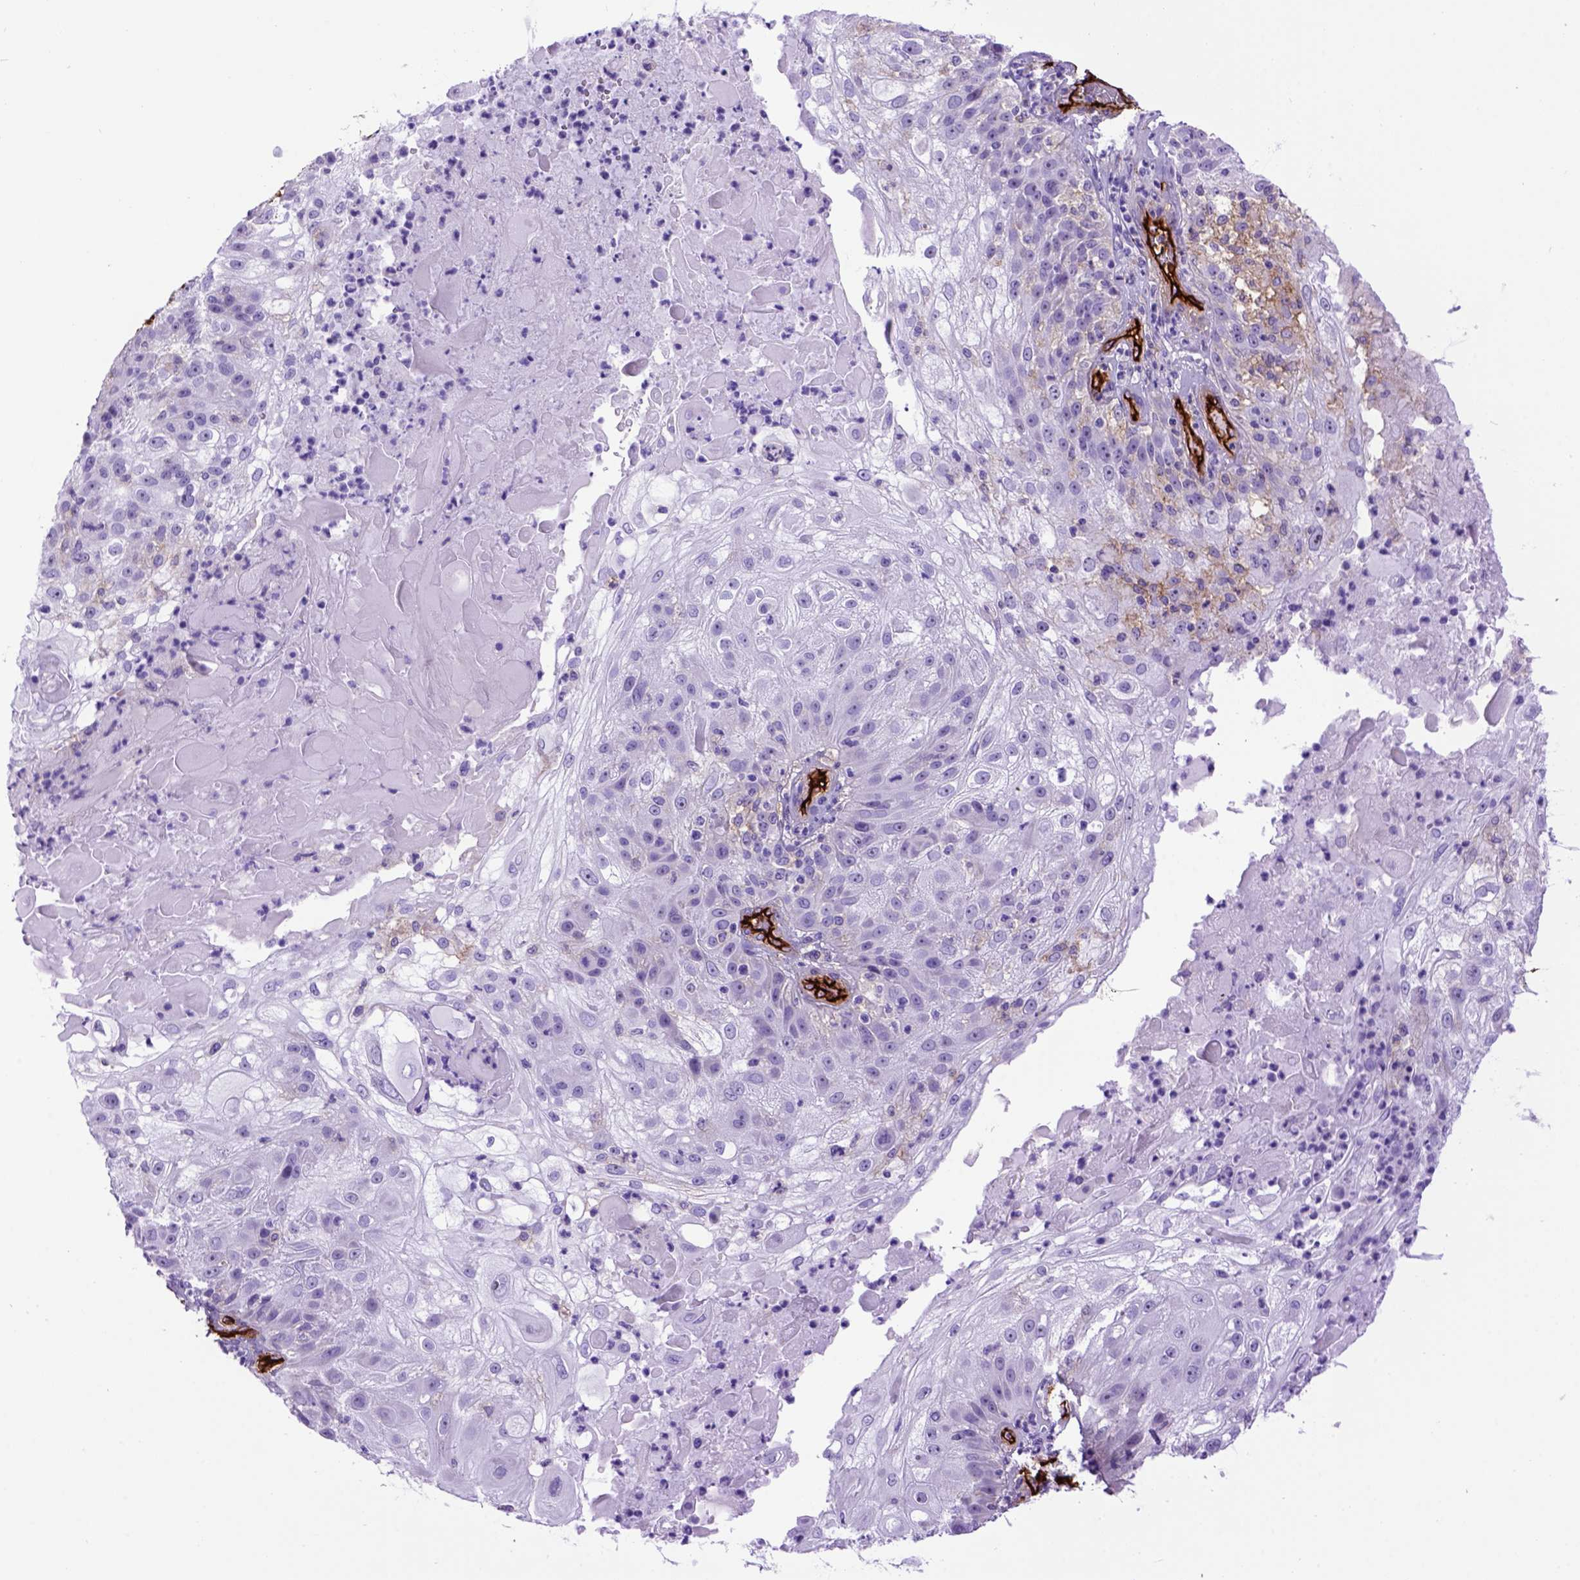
{"staining": {"intensity": "negative", "quantity": "none", "location": "none"}, "tissue": "skin cancer", "cell_type": "Tumor cells", "image_type": "cancer", "snomed": [{"axis": "morphology", "description": "Normal tissue, NOS"}, {"axis": "morphology", "description": "Squamous cell carcinoma, NOS"}, {"axis": "topography", "description": "Skin"}], "caption": "Tumor cells show no significant protein expression in skin squamous cell carcinoma.", "gene": "ENG", "patient": {"sex": "female", "age": 83}}